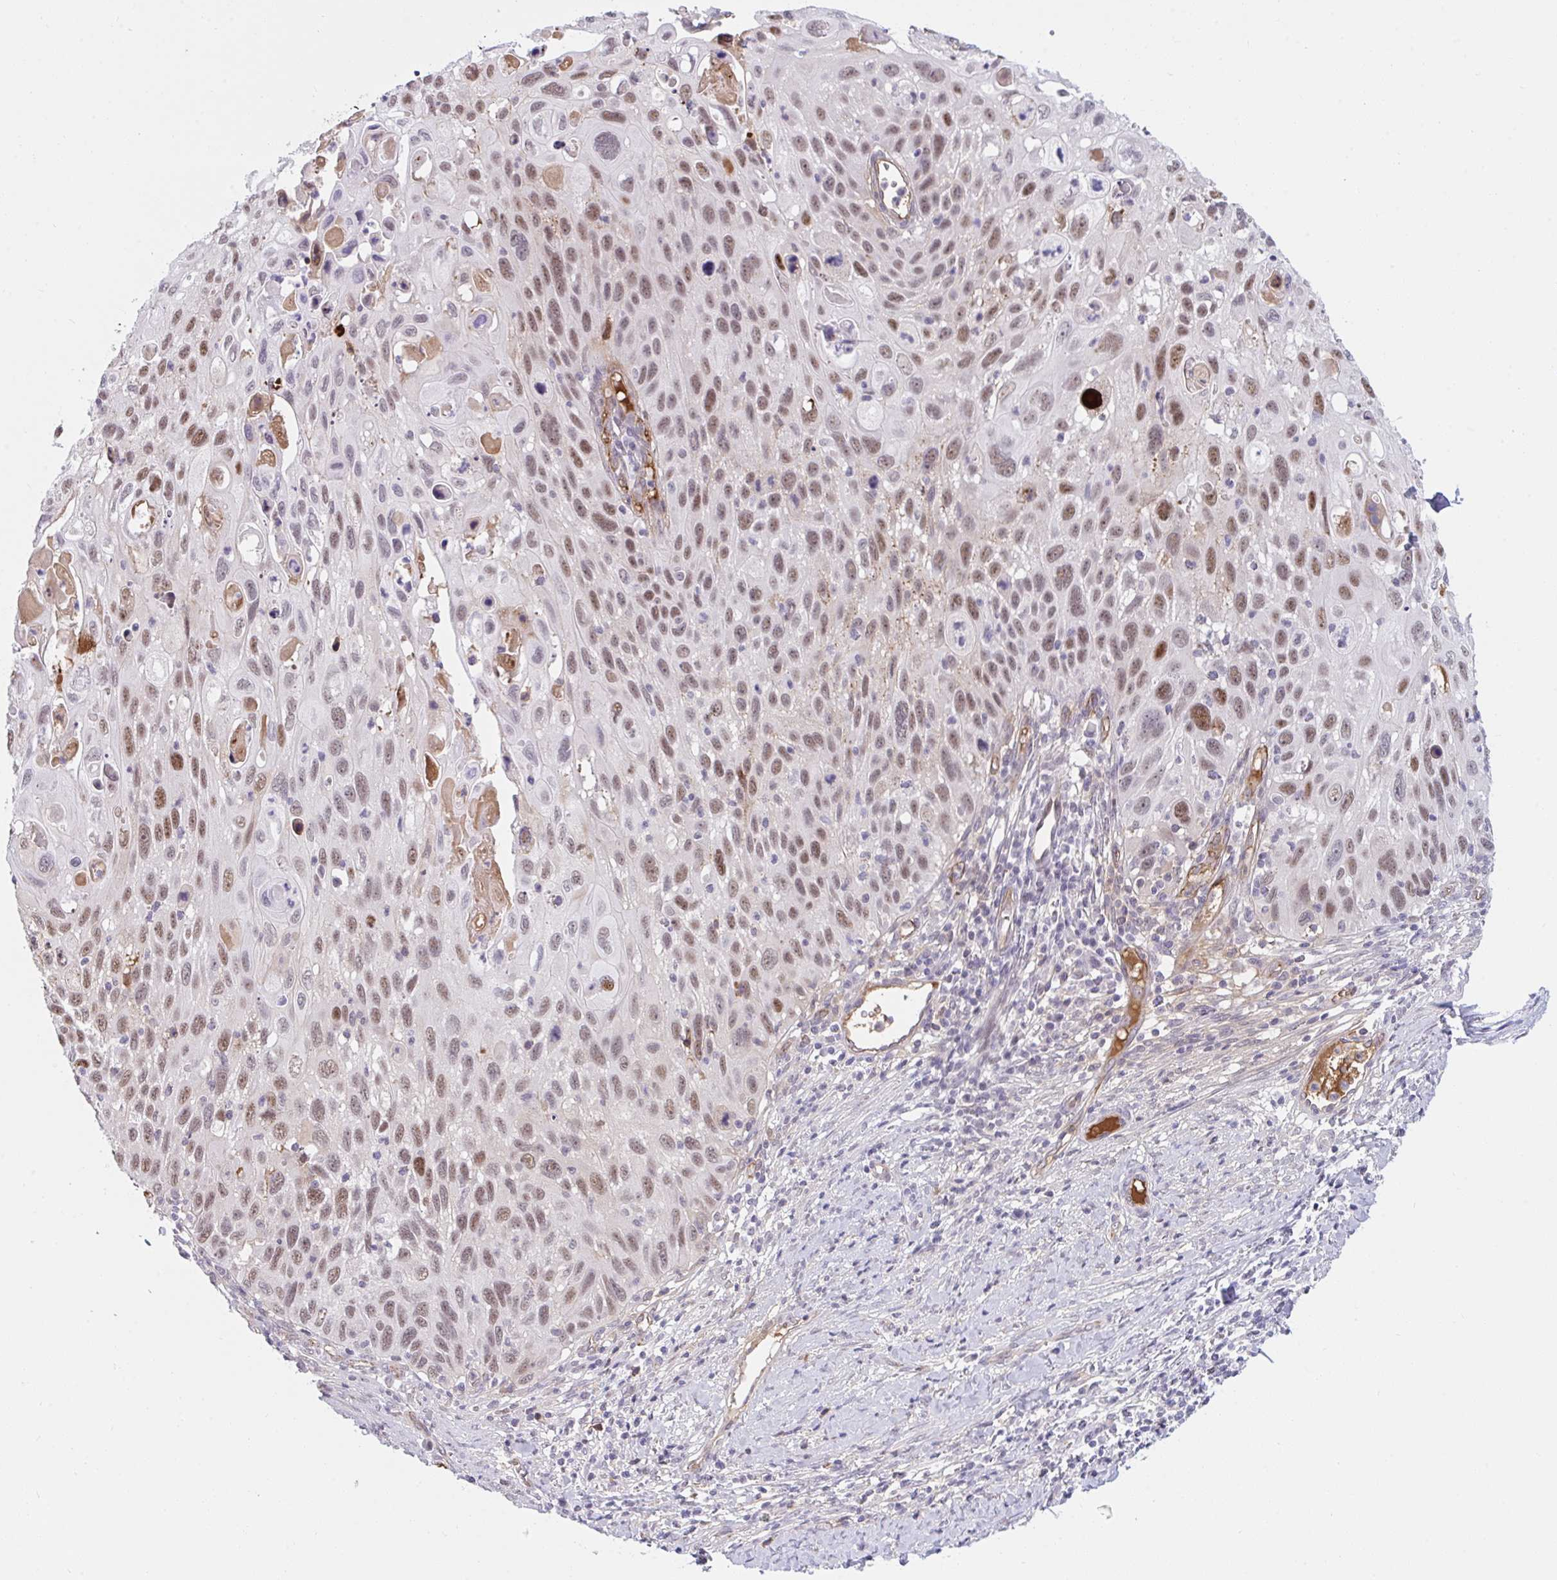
{"staining": {"intensity": "moderate", "quantity": ">75%", "location": "nuclear"}, "tissue": "cervical cancer", "cell_type": "Tumor cells", "image_type": "cancer", "snomed": [{"axis": "morphology", "description": "Squamous cell carcinoma, NOS"}, {"axis": "topography", "description": "Cervix"}], "caption": "Protein analysis of cervical squamous cell carcinoma tissue shows moderate nuclear positivity in about >75% of tumor cells.", "gene": "DSCAML1", "patient": {"sex": "female", "age": 70}}